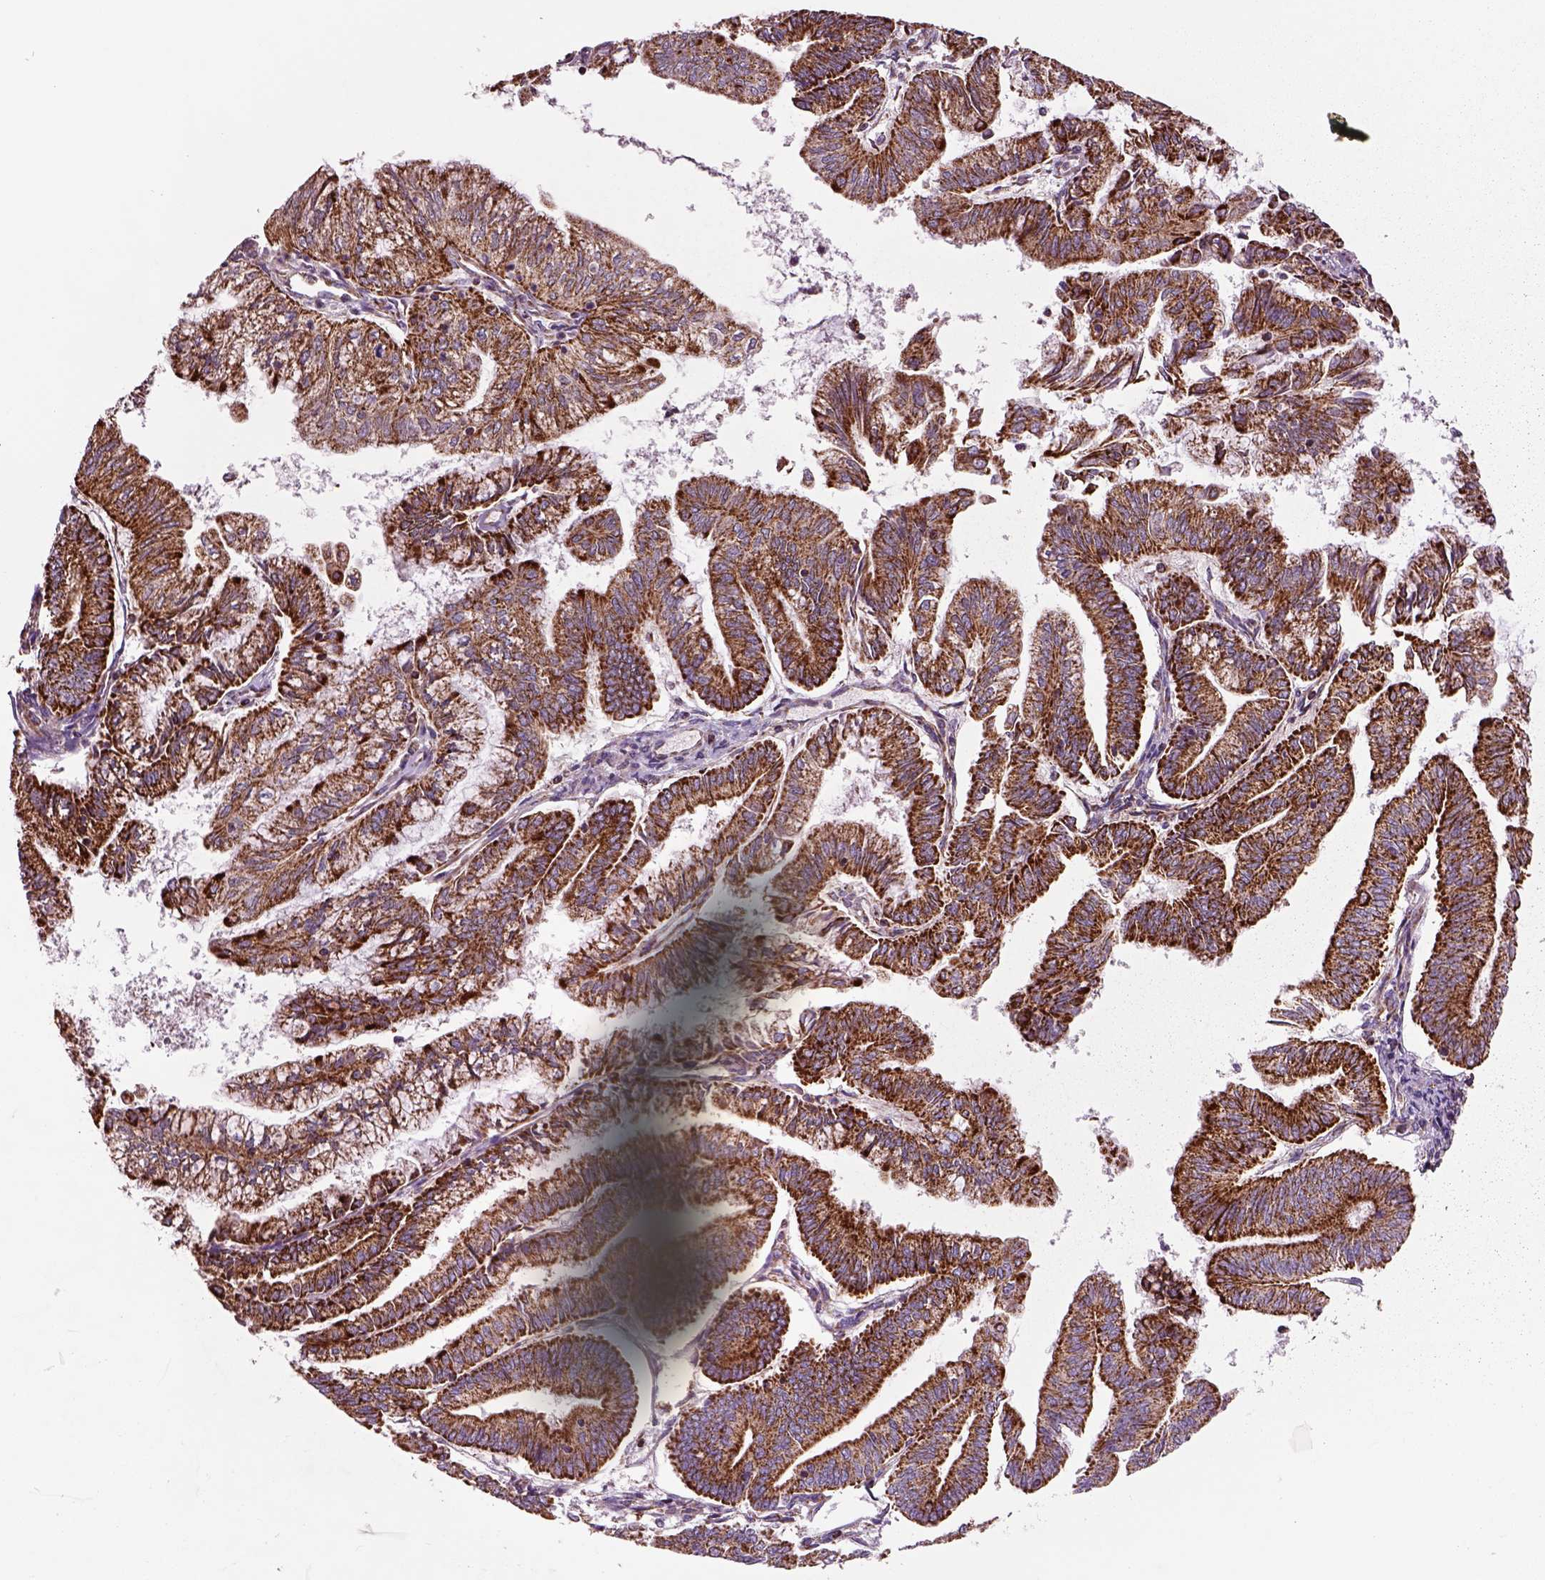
{"staining": {"intensity": "strong", "quantity": ">75%", "location": "cytoplasmic/membranous"}, "tissue": "endometrial cancer", "cell_type": "Tumor cells", "image_type": "cancer", "snomed": [{"axis": "morphology", "description": "Adenocarcinoma, NOS"}, {"axis": "topography", "description": "Endometrium"}], "caption": "Protein expression analysis of human endometrial adenocarcinoma reveals strong cytoplasmic/membranous positivity in approximately >75% of tumor cells.", "gene": "SLC25A24", "patient": {"sex": "female", "age": 55}}